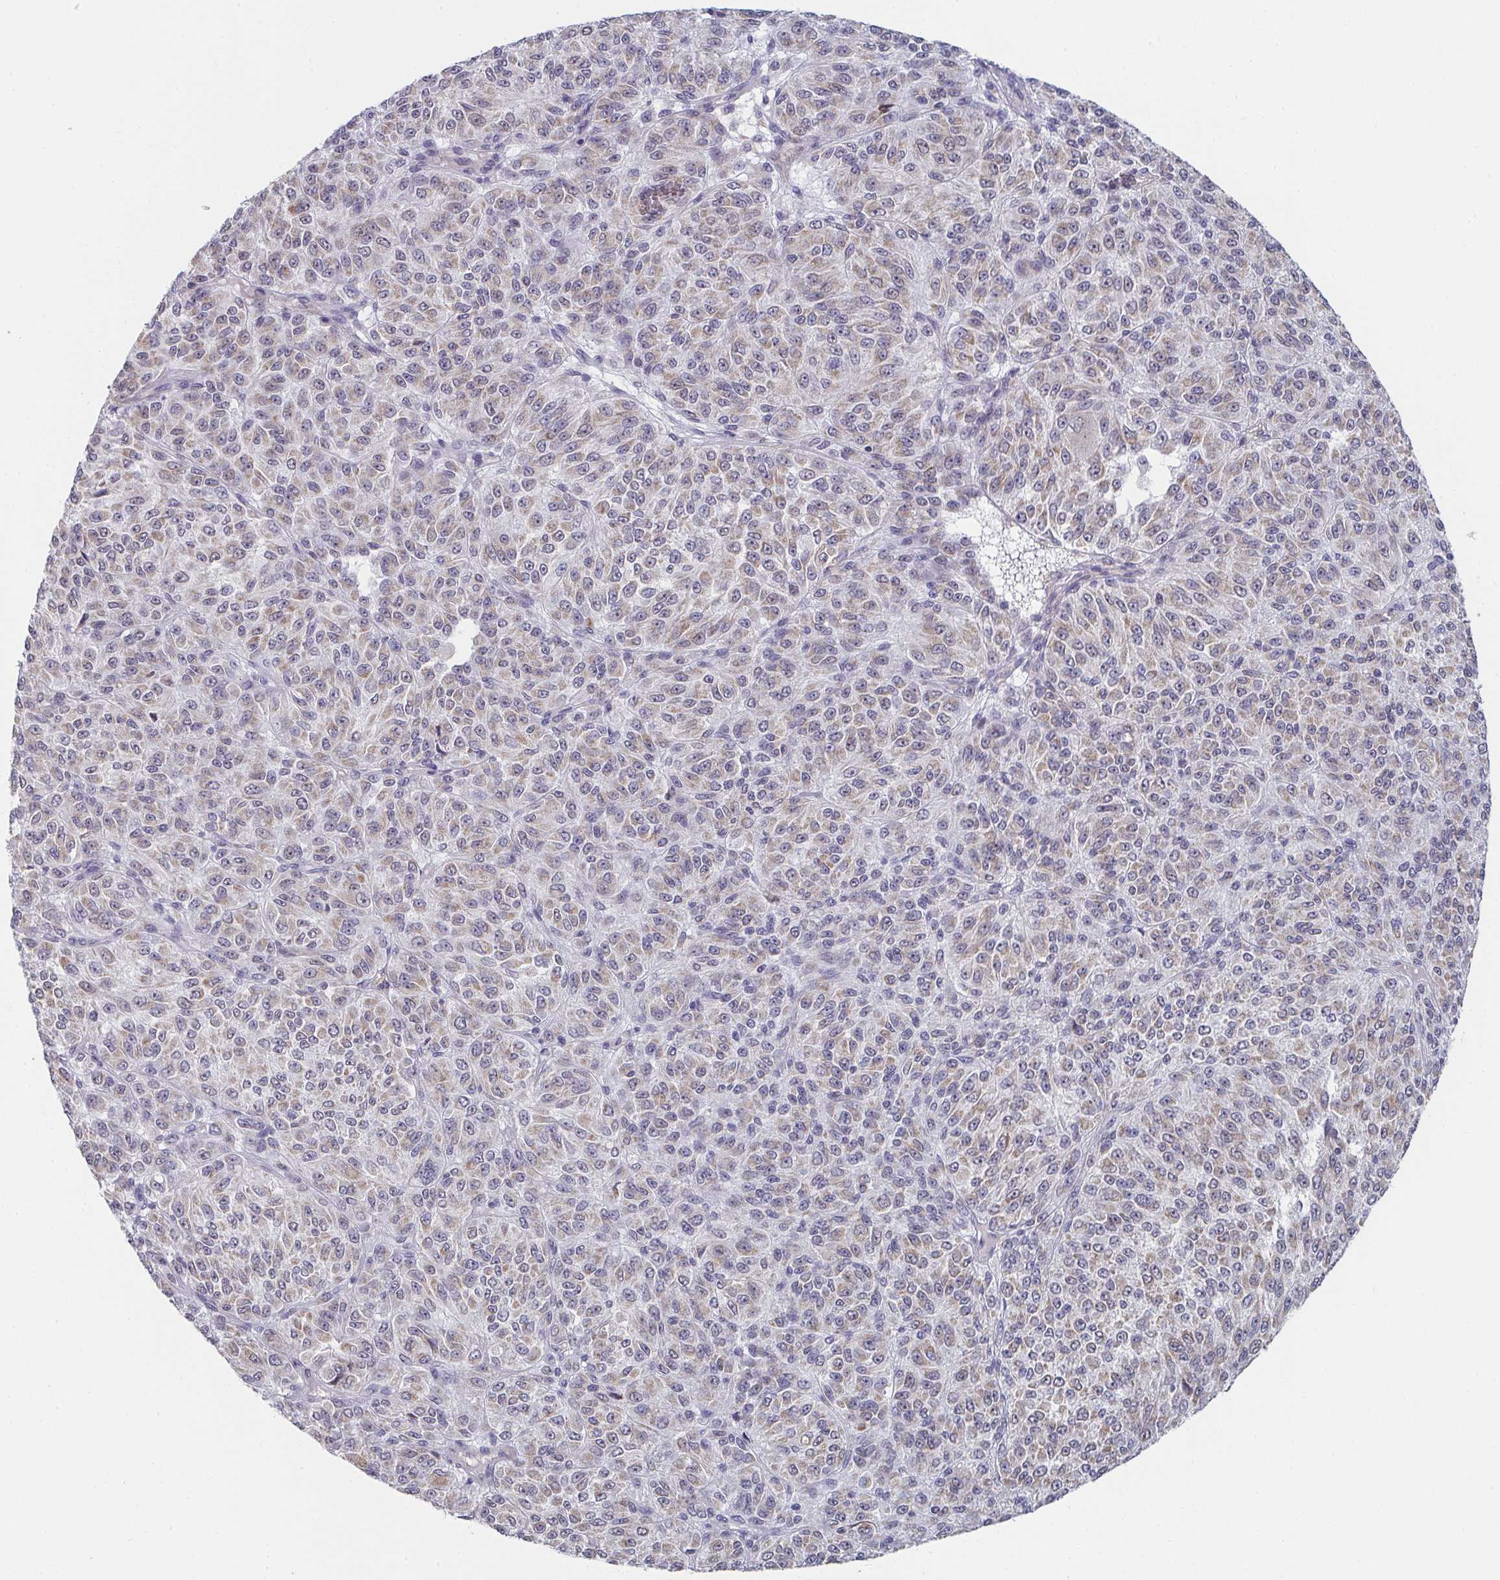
{"staining": {"intensity": "weak", "quantity": "25%-75%", "location": "cytoplasmic/membranous"}, "tissue": "melanoma", "cell_type": "Tumor cells", "image_type": "cancer", "snomed": [{"axis": "morphology", "description": "Malignant melanoma, Metastatic site"}, {"axis": "topography", "description": "Brain"}], "caption": "Malignant melanoma (metastatic site) stained with a brown dye demonstrates weak cytoplasmic/membranous positive expression in approximately 25%-75% of tumor cells.", "gene": "VWDE", "patient": {"sex": "female", "age": 56}}